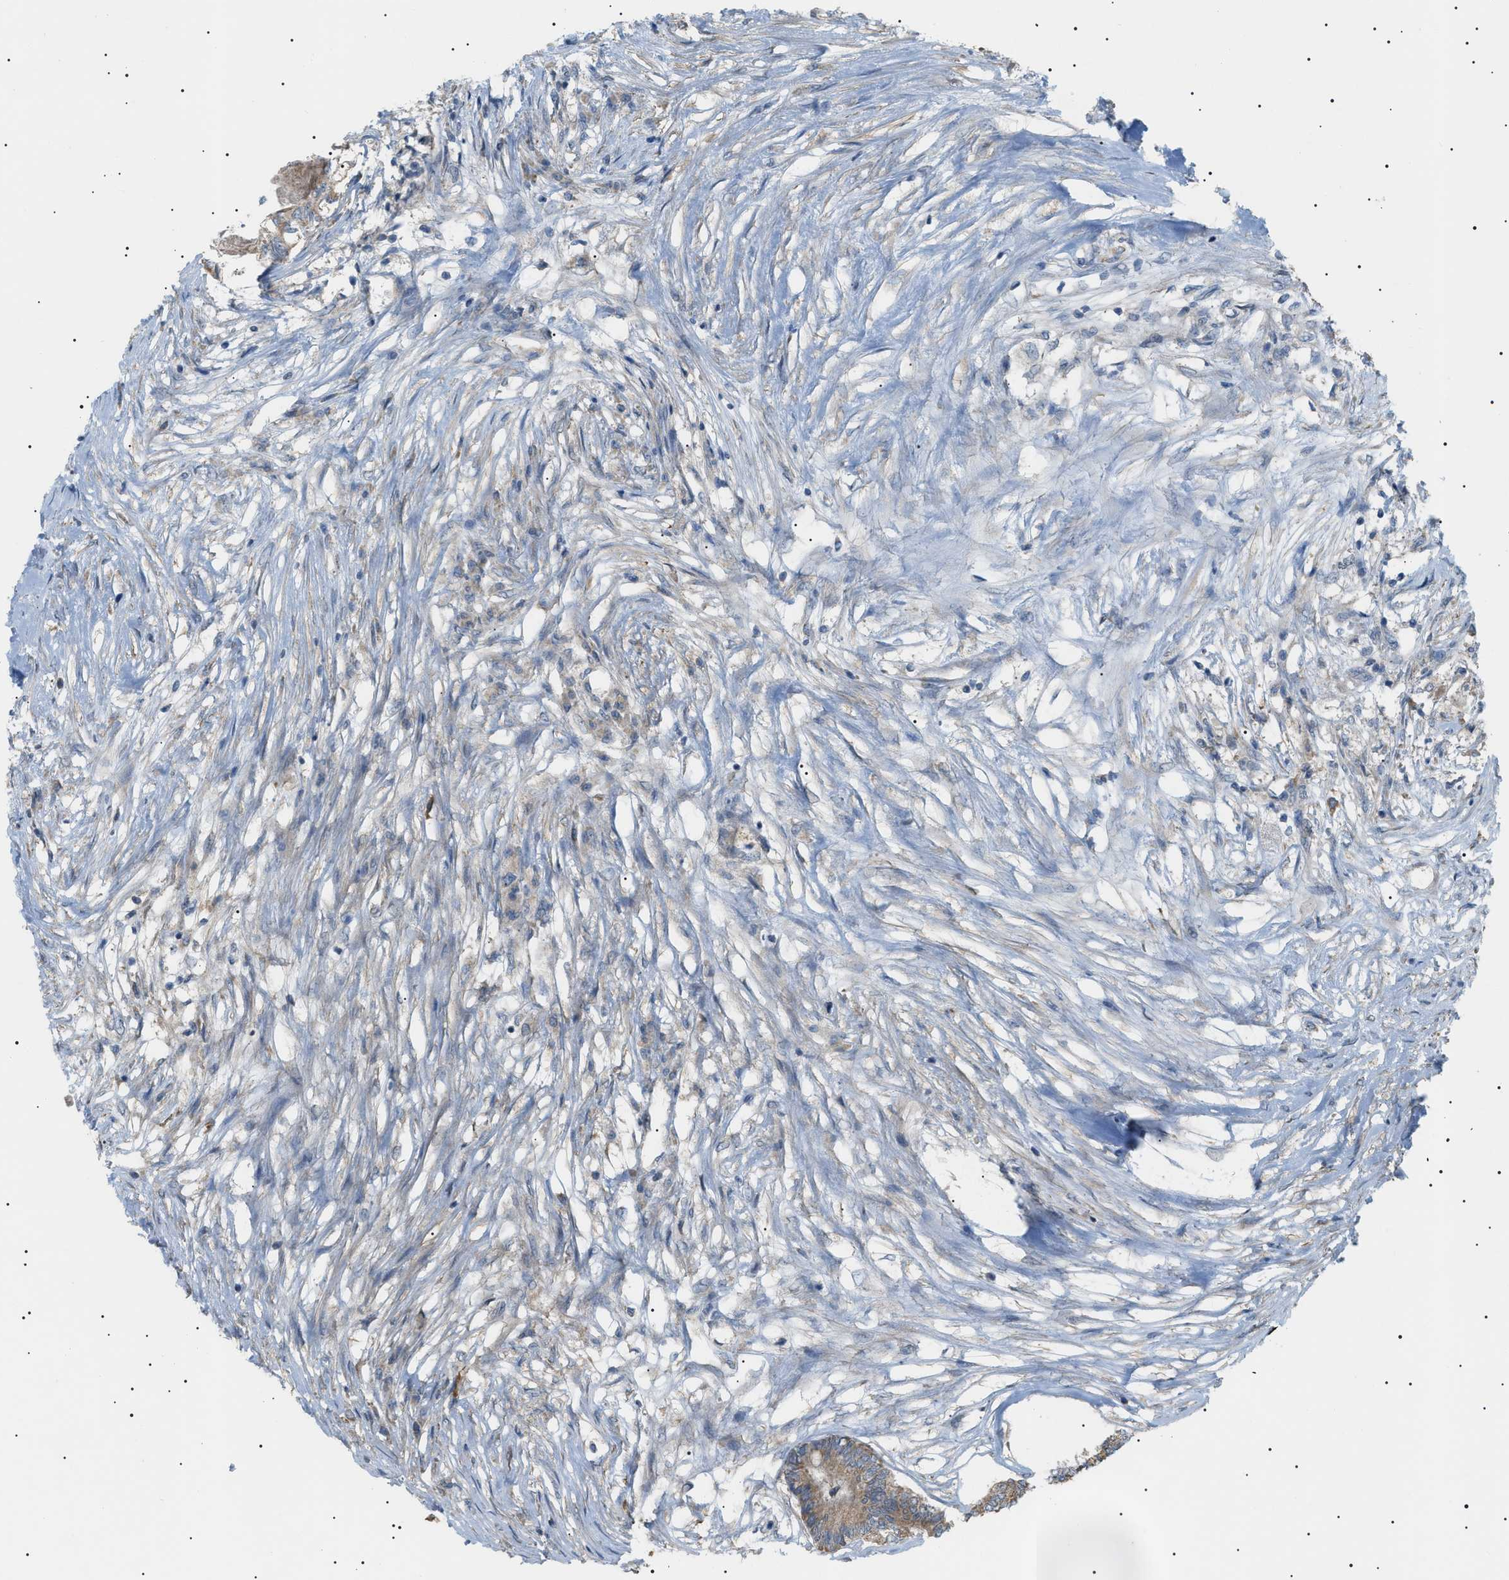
{"staining": {"intensity": "moderate", "quantity": ">75%", "location": "cytoplasmic/membranous"}, "tissue": "colorectal cancer", "cell_type": "Tumor cells", "image_type": "cancer", "snomed": [{"axis": "morphology", "description": "Adenocarcinoma, NOS"}, {"axis": "topography", "description": "Rectum"}], "caption": "Tumor cells display medium levels of moderate cytoplasmic/membranous staining in about >75% of cells in human colorectal adenocarcinoma.", "gene": "IRS2", "patient": {"sex": "male", "age": 63}}